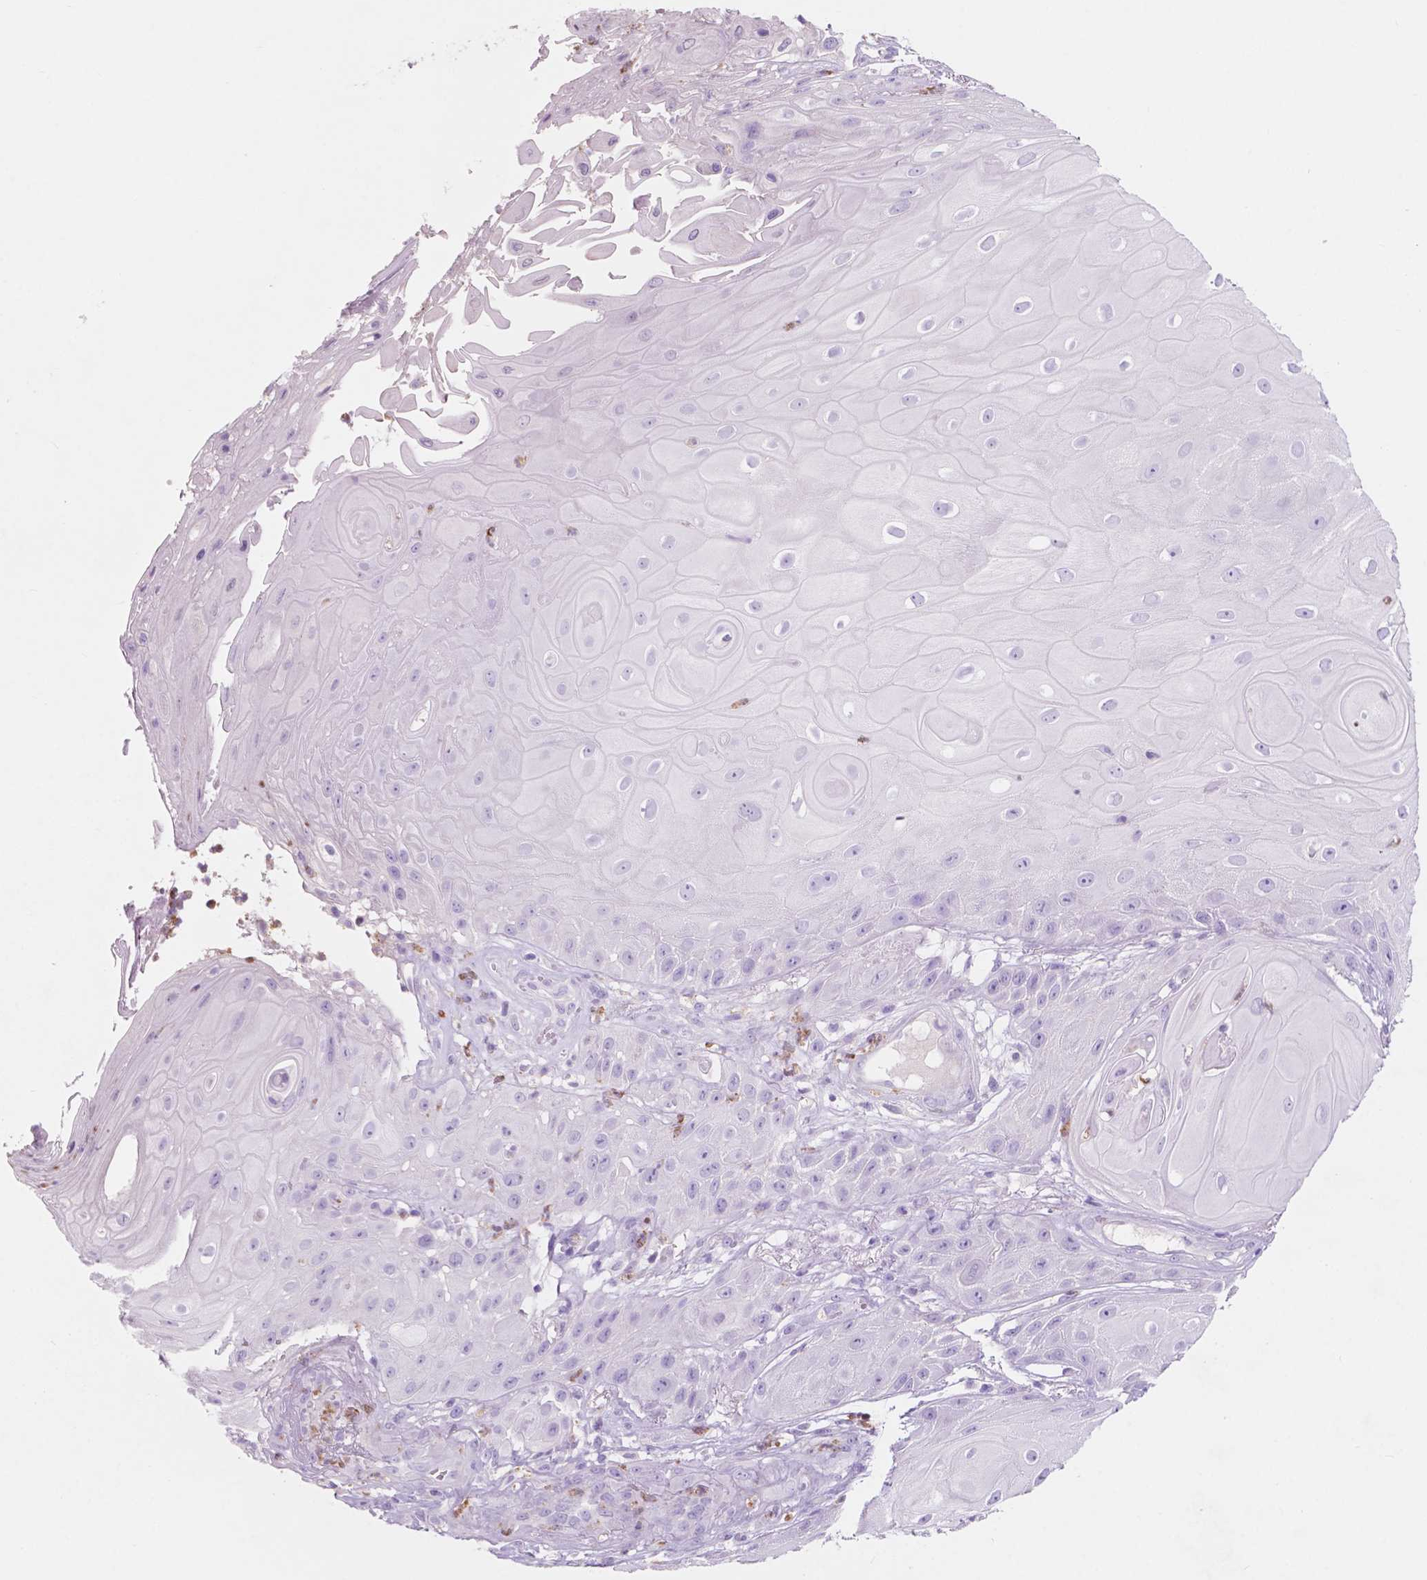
{"staining": {"intensity": "negative", "quantity": "none", "location": "none"}, "tissue": "skin cancer", "cell_type": "Tumor cells", "image_type": "cancer", "snomed": [{"axis": "morphology", "description": "Squamous cell carcinoma, NOS"}, {"axis": "topography", "description": "Skin"}], "caption": "A high-resolution micrograph shows immunohistochemistry (IHC) staining of squamous cell carcinoma (skin), which demonstrates no significant positivity in tumor cells.", "gene": "CUZD1", "patient": {"sex": "male", "age": 62}}